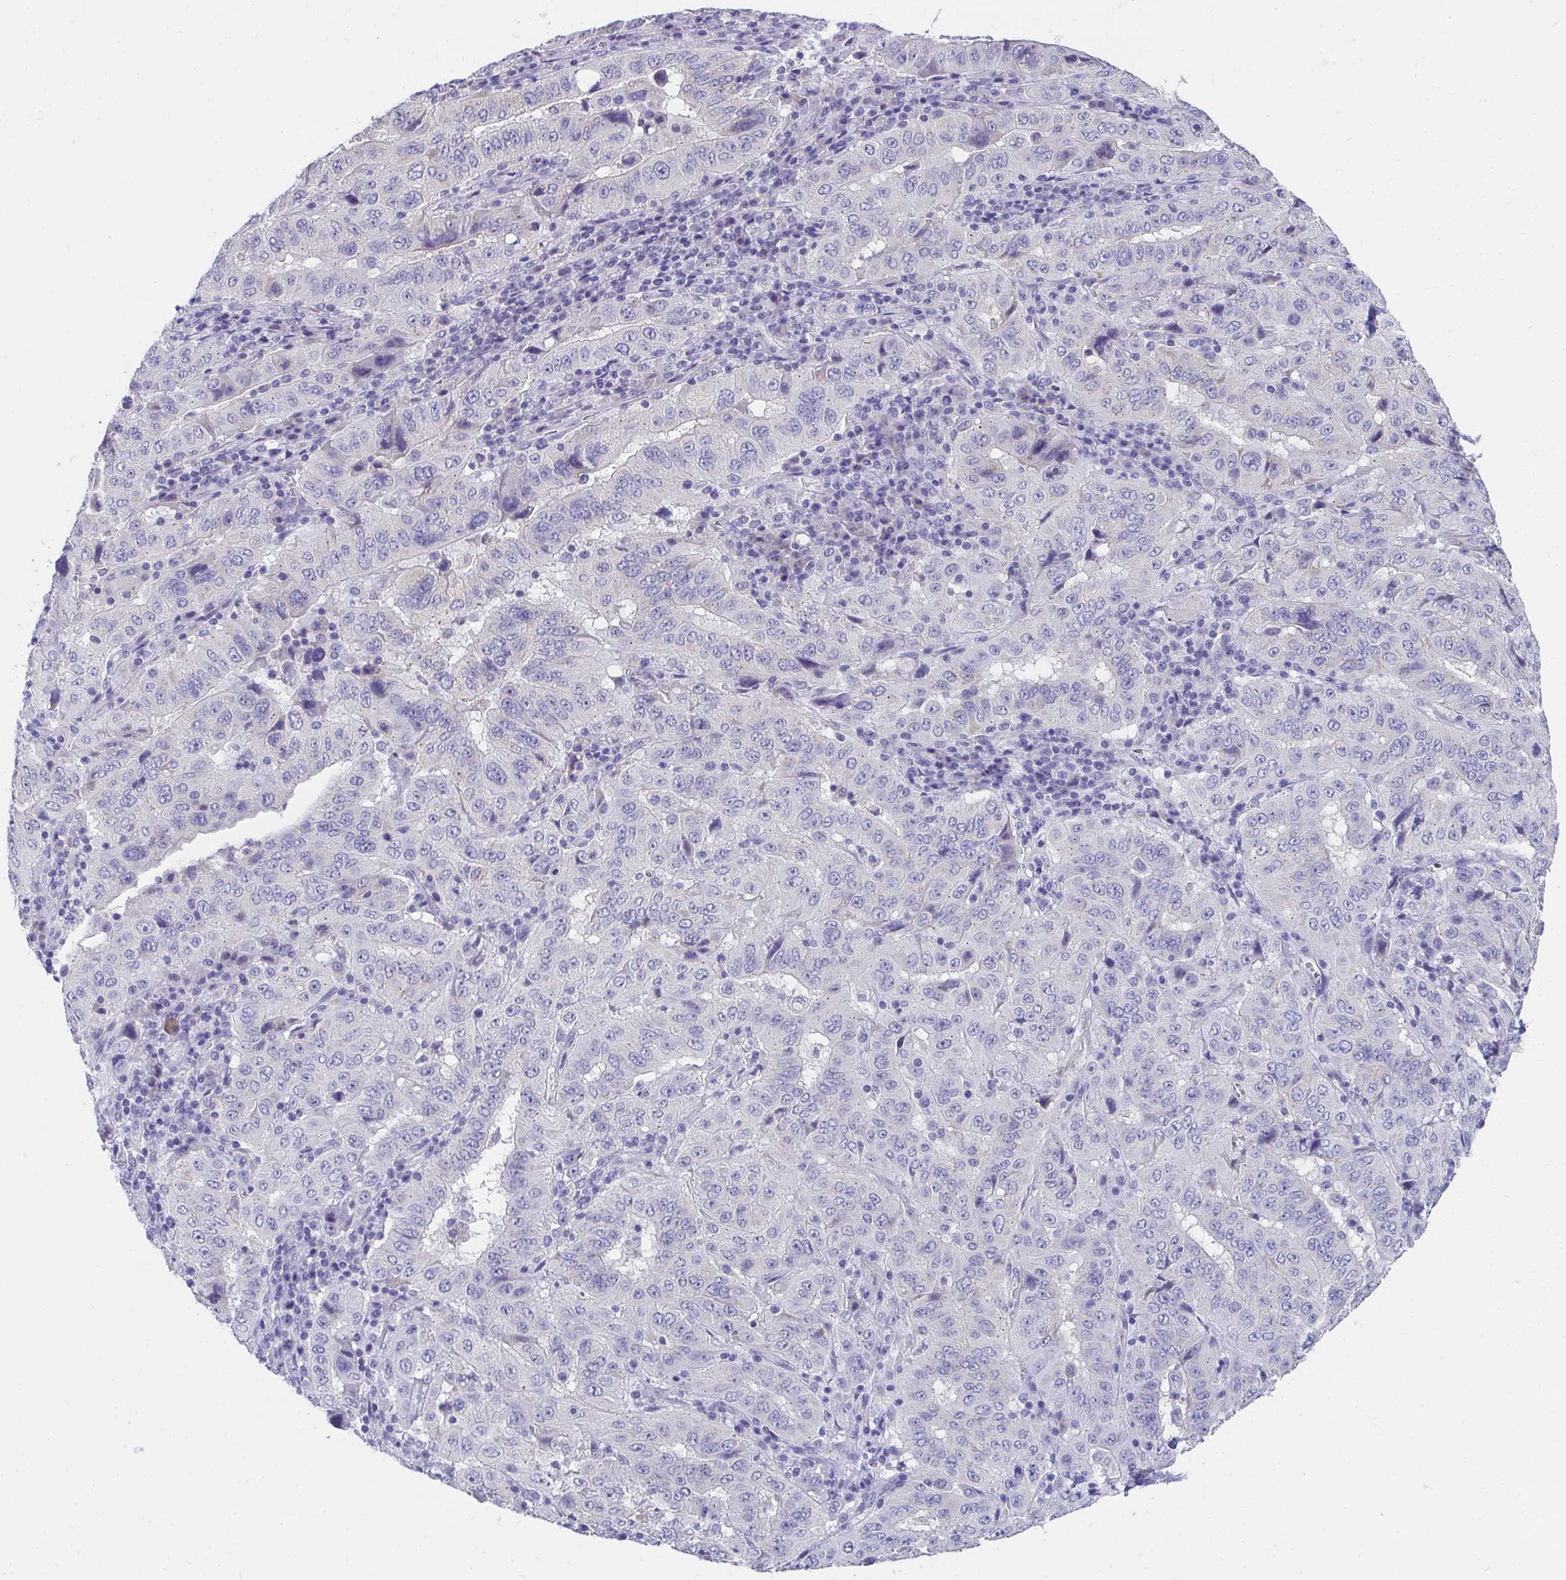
{"staining": {"intensity": "negative", "quantity": "none", "location": "none"}, "tissue": "pancreatic cancer", "cell_type": "Tumor cells", "image_type": "cancer", "snomed": [{"axis": "morphology", "description": "Adenocarcinoma, NOS"}, {"axis": "topography", "description": "Pancreas"}], "caption": "This is a histopathology image of immunohistochemistry (IHC) staining of pancreatic cancer (adenocarcinoma), which shows no positivity in tumor cells. (DAB immunohistochemistry (IHC) visualized using brightfield microscopy, high magnification).", "gene": "TMPRSS2", "patient": {"sex": "male", "age": 63}}